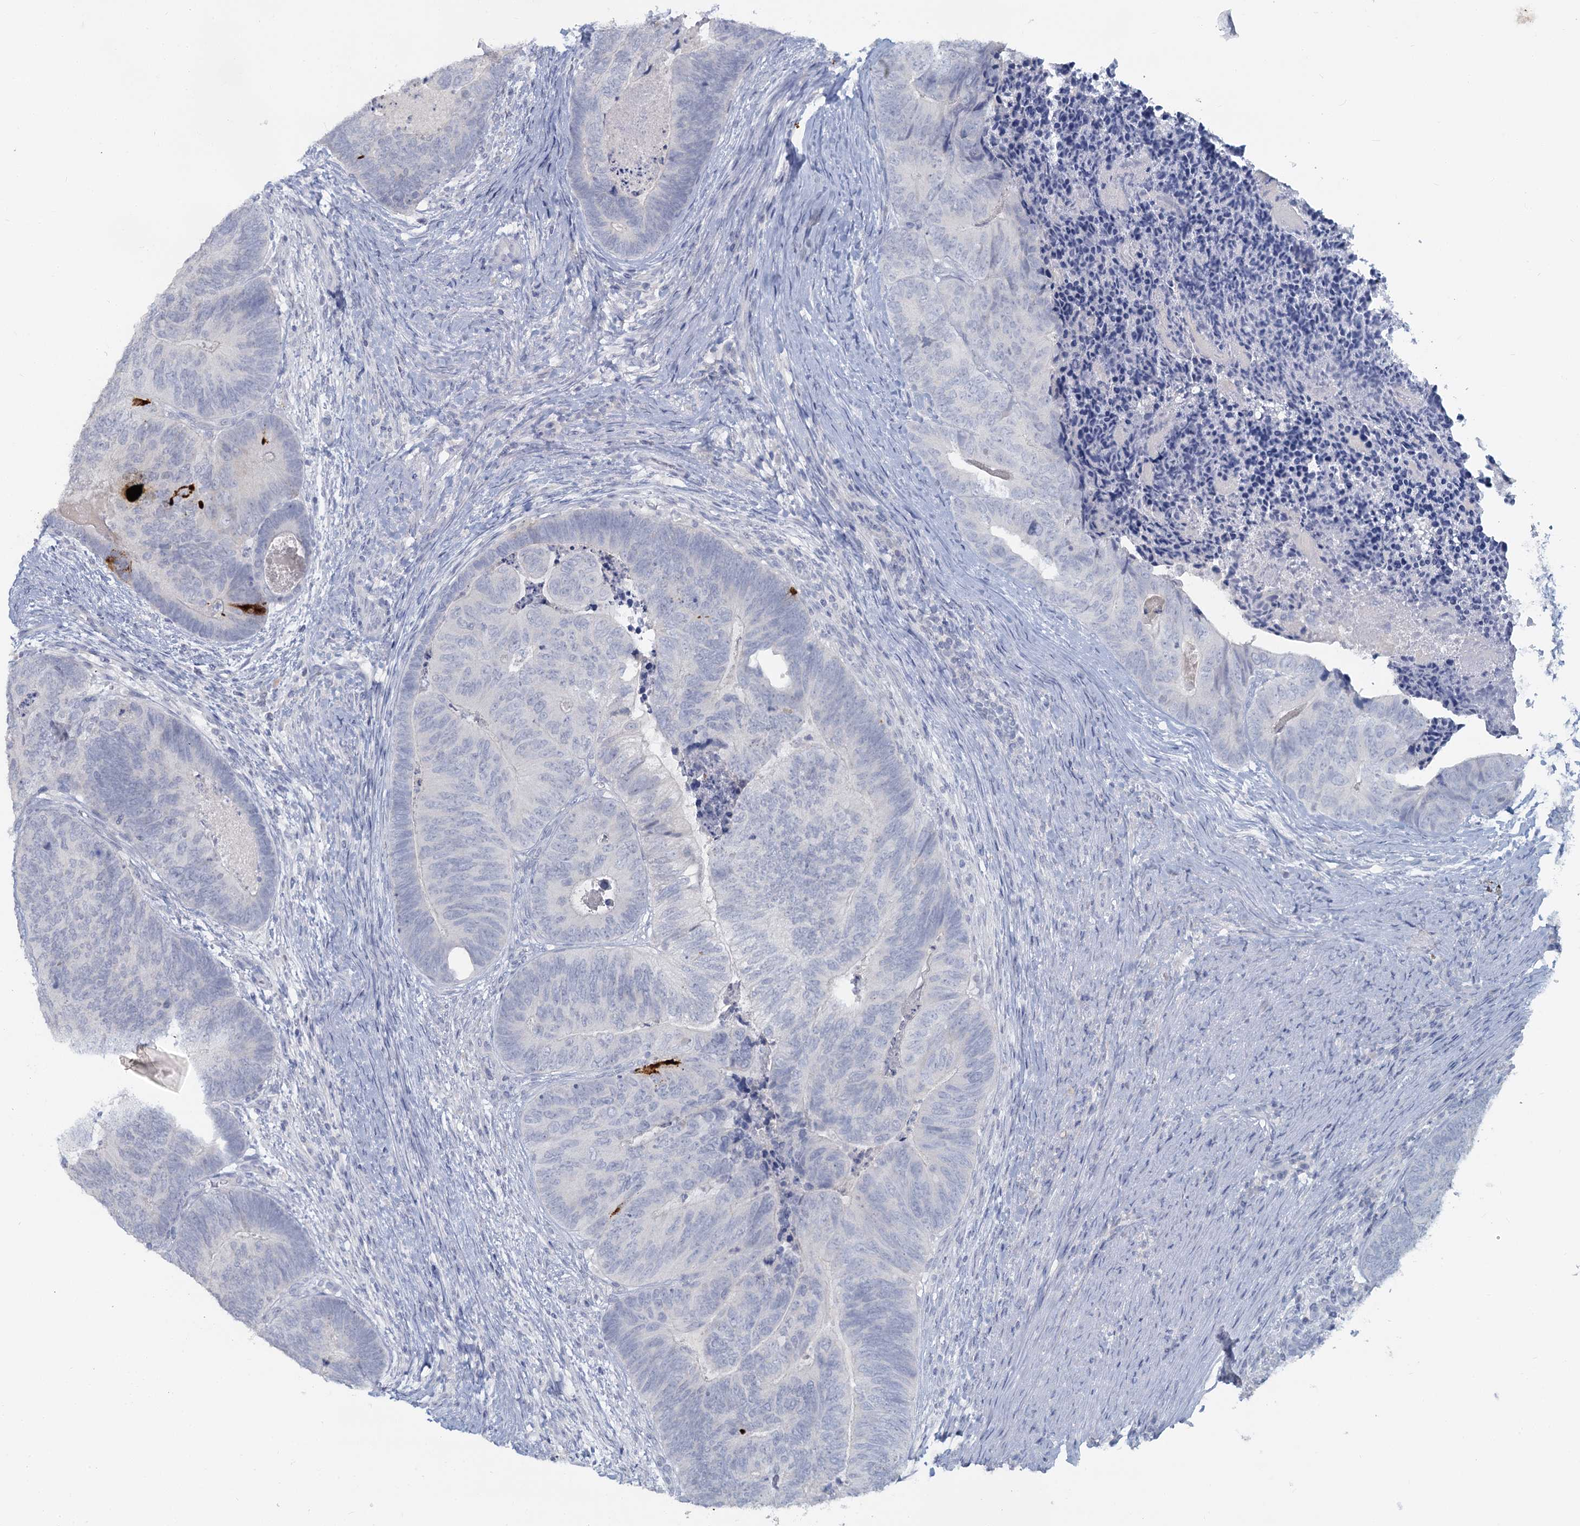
{"staining": {"intensity": "negative", "quantity": "none", "location": "none"}, "tissue": "colorectal cancer", "cell_type": "Tumor cells", "image_type": "cancer", "snomed": [{"axis": "morphology", "description": "Adenocarcinoma, NOS"}, {"axis": "topography", "description": "Colon"}], "caption": "Colorectal cancer (adenocarcinoma) was stained to show a protein in brown. There is no significant positivity in tumor cells. (Brightfield microscopy of DAB (3,3'-diaminobenzidine) immunohistochemistry (IHC) at high magnification).", "gene": "CHGA", "patient": {"sex": "female", "age": 67}}